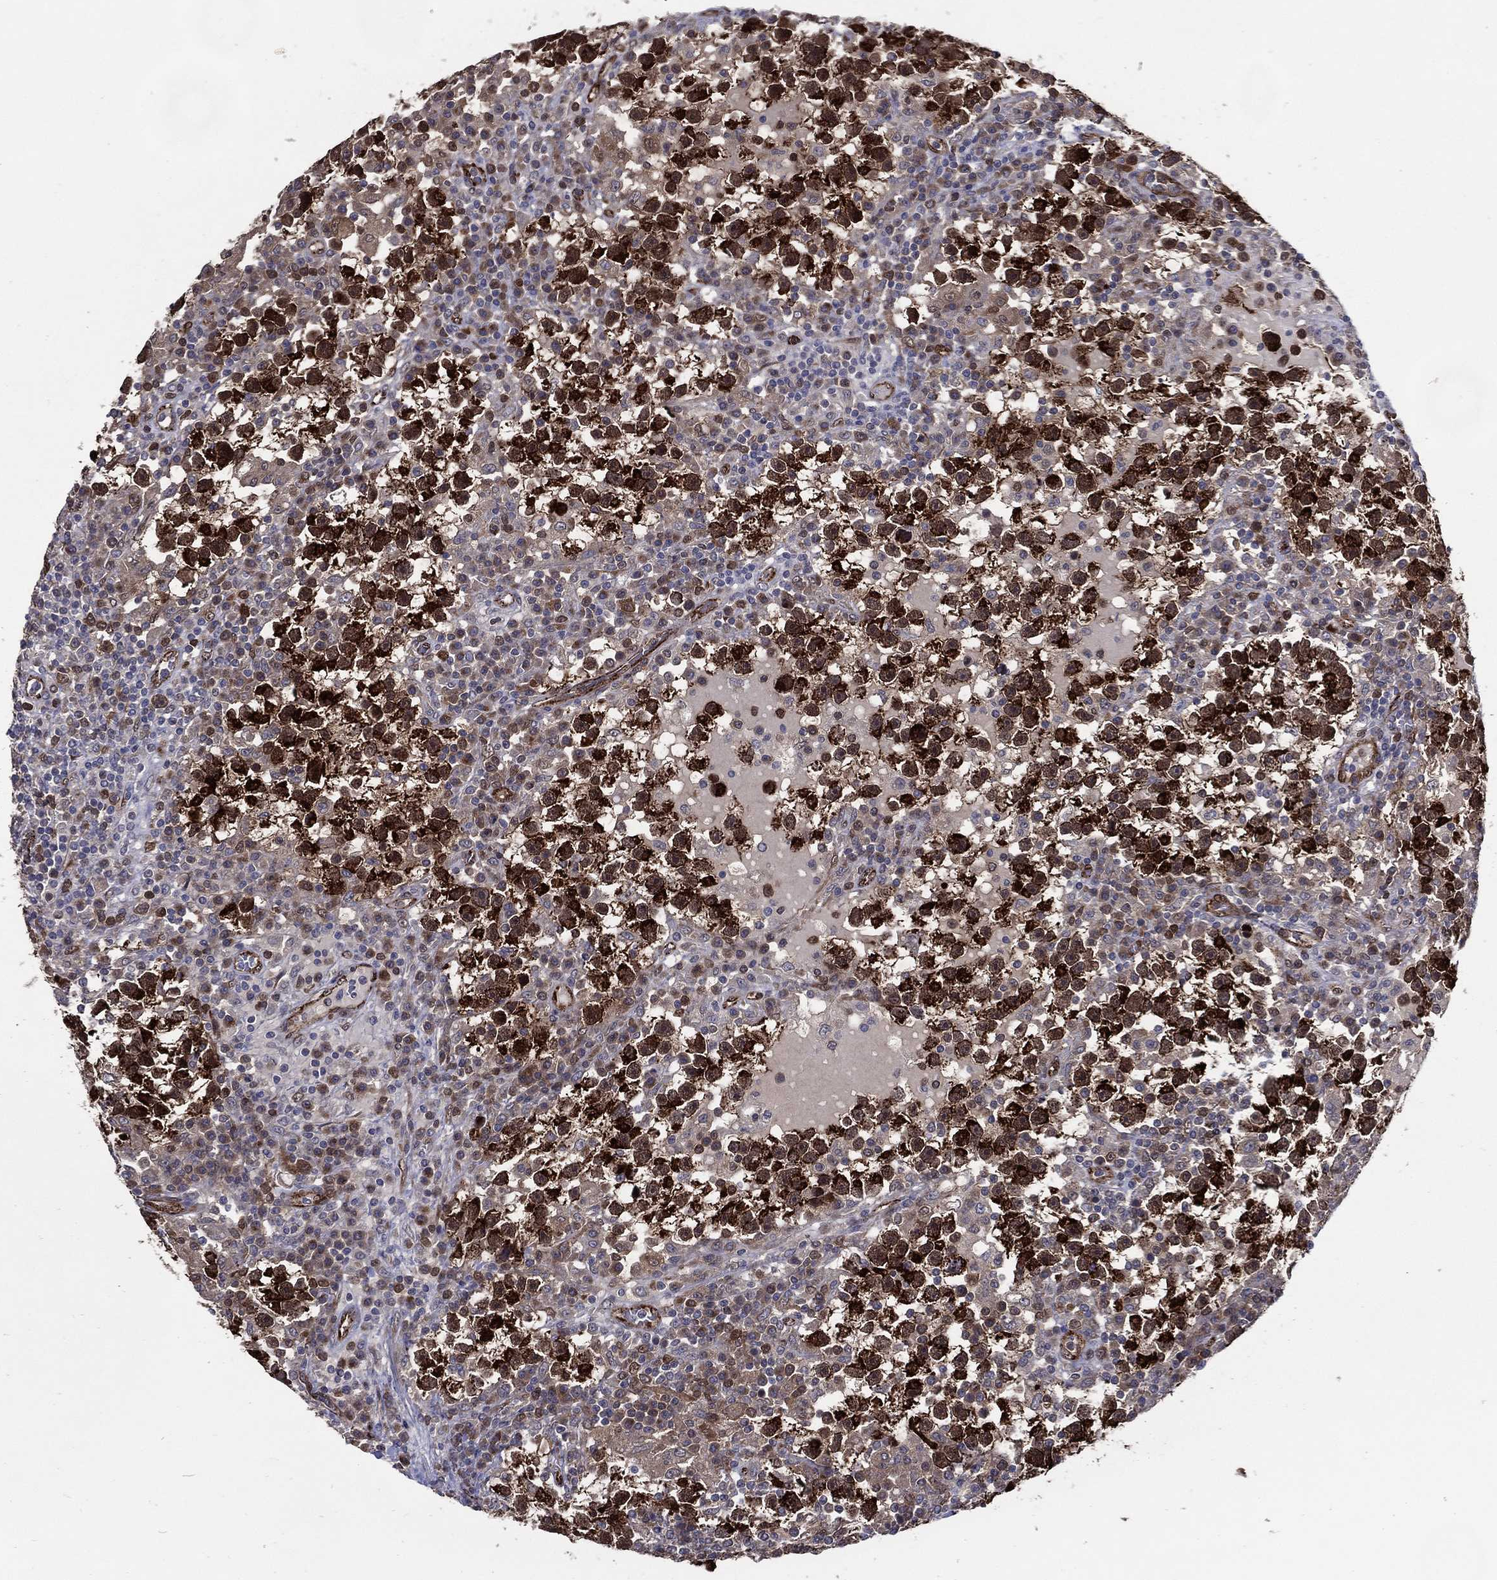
{"staining": {"intensity": "strong", "quantity": "25%-75%", "location": "cytoplasmic/membranous"}, "tissue": "testis cancer", "cell_type": "Tumor cells", "image_type": "cancer", "snomed": [{"axis": "morphology", "description": "Seminoma, NOS"}, {"axis": "topography", "description": "Testis"}], "caption": "IHC (DAB) staining of testis seminoma shows strong cytoplasmic/membranous protein expression in about 25%-75% of tumor cells. (Stains: DAB in brown, nuclei in blue, Microscopy: brightfield microscopy at high magnification).", "gene": "ARHGAP11A", "patient": {"sex": "male", "age": 47}}